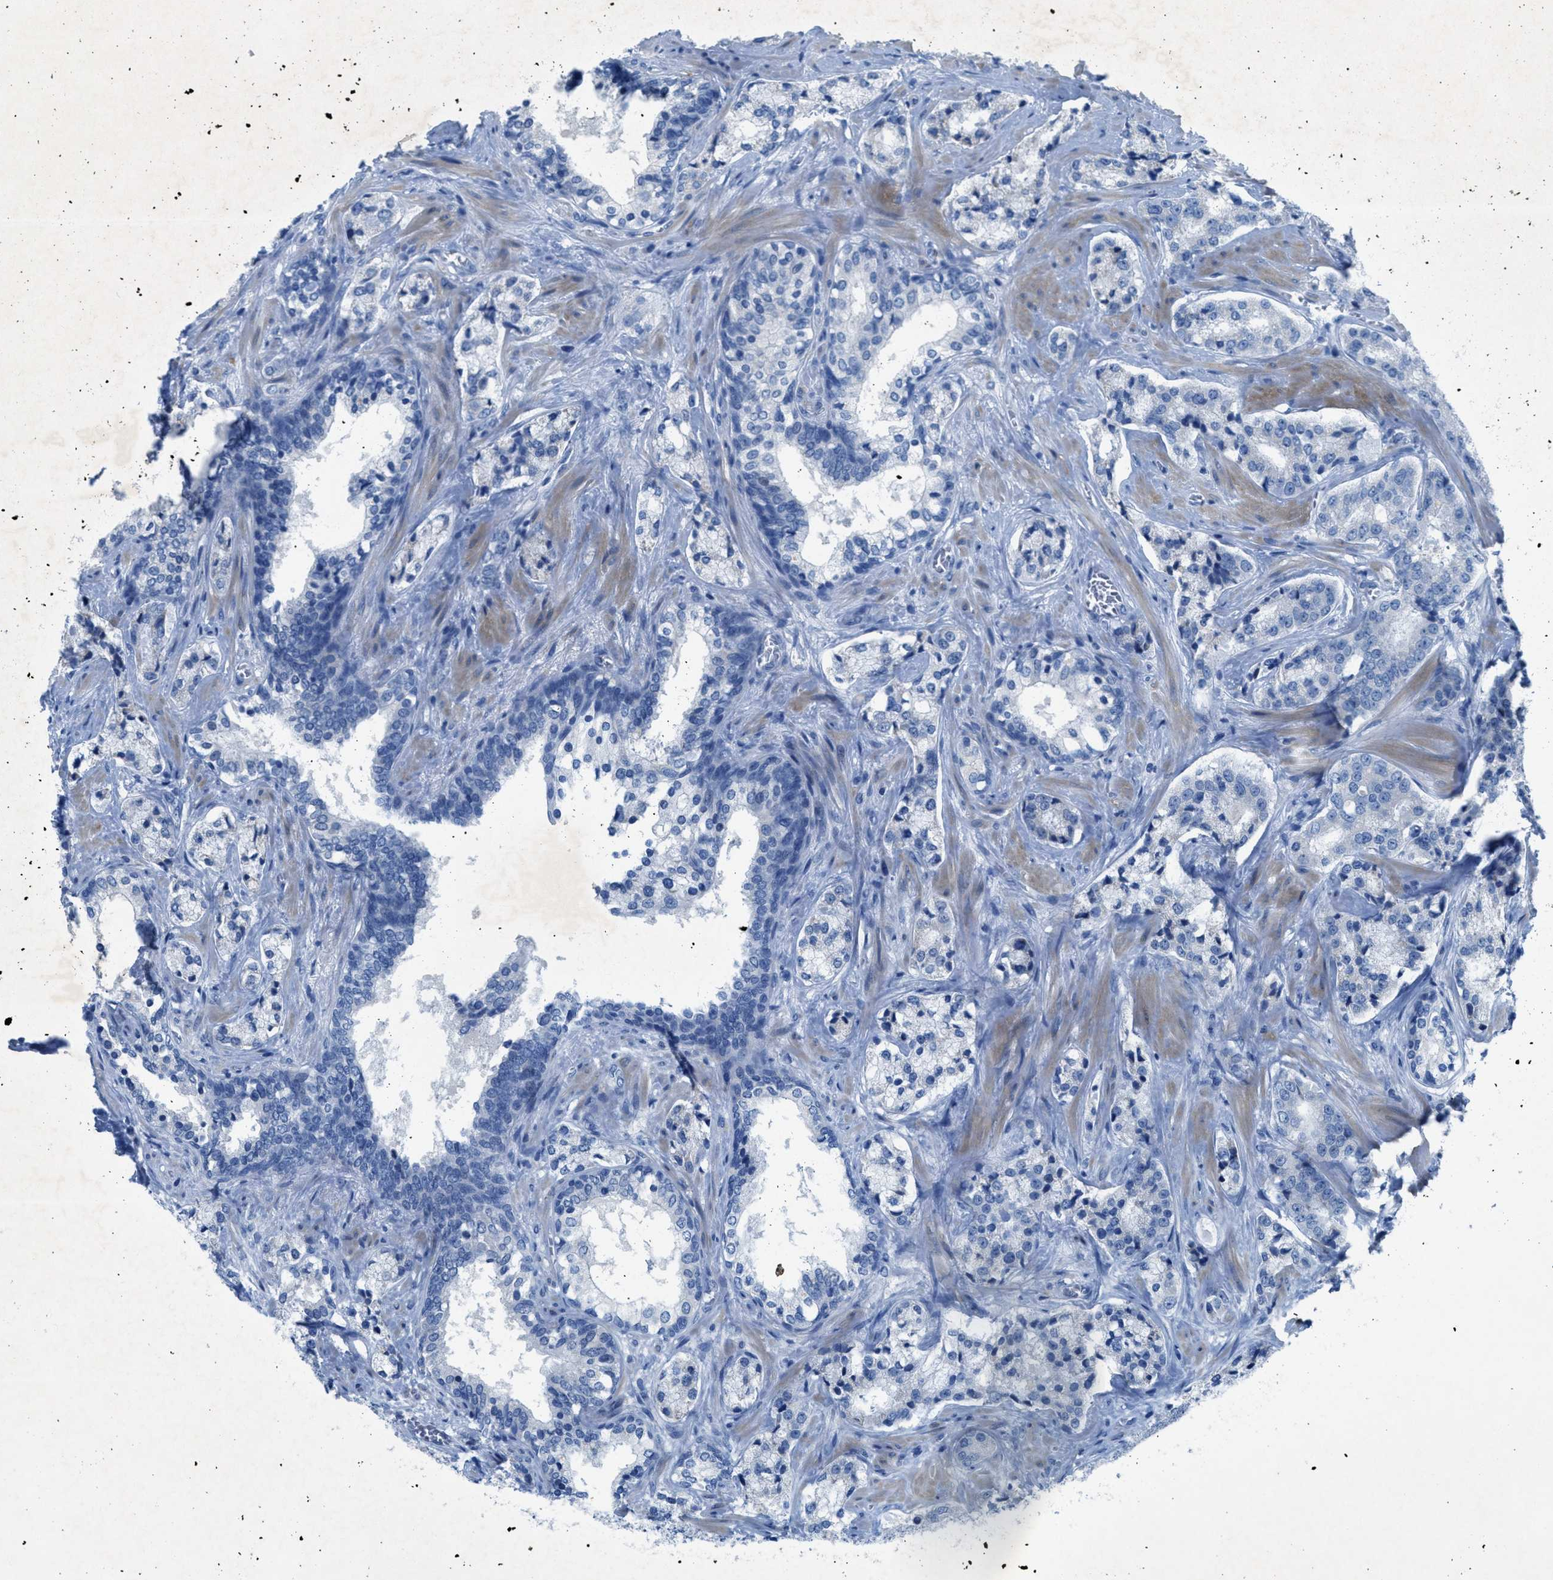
{"staining": {"intensity": "negative", "quantity": "none", "location": "none"}, "tissue": "prostate cancer", "cell_type": "Tumor cells", "image_type": "cancer", "snomed": [{"axis": "morphology", "description": "Adenocarcinoma, High grade"}, {"axis": "topography", "description": "Prostate"}], "caption": "This is a image of immunohistochemistry (IHC) staining of prostate high-grade adenocarcinoma, which shows no expression in tumor cells.", "gene": "GALNT17", "patient": {"sex": "male", "age": 60}}